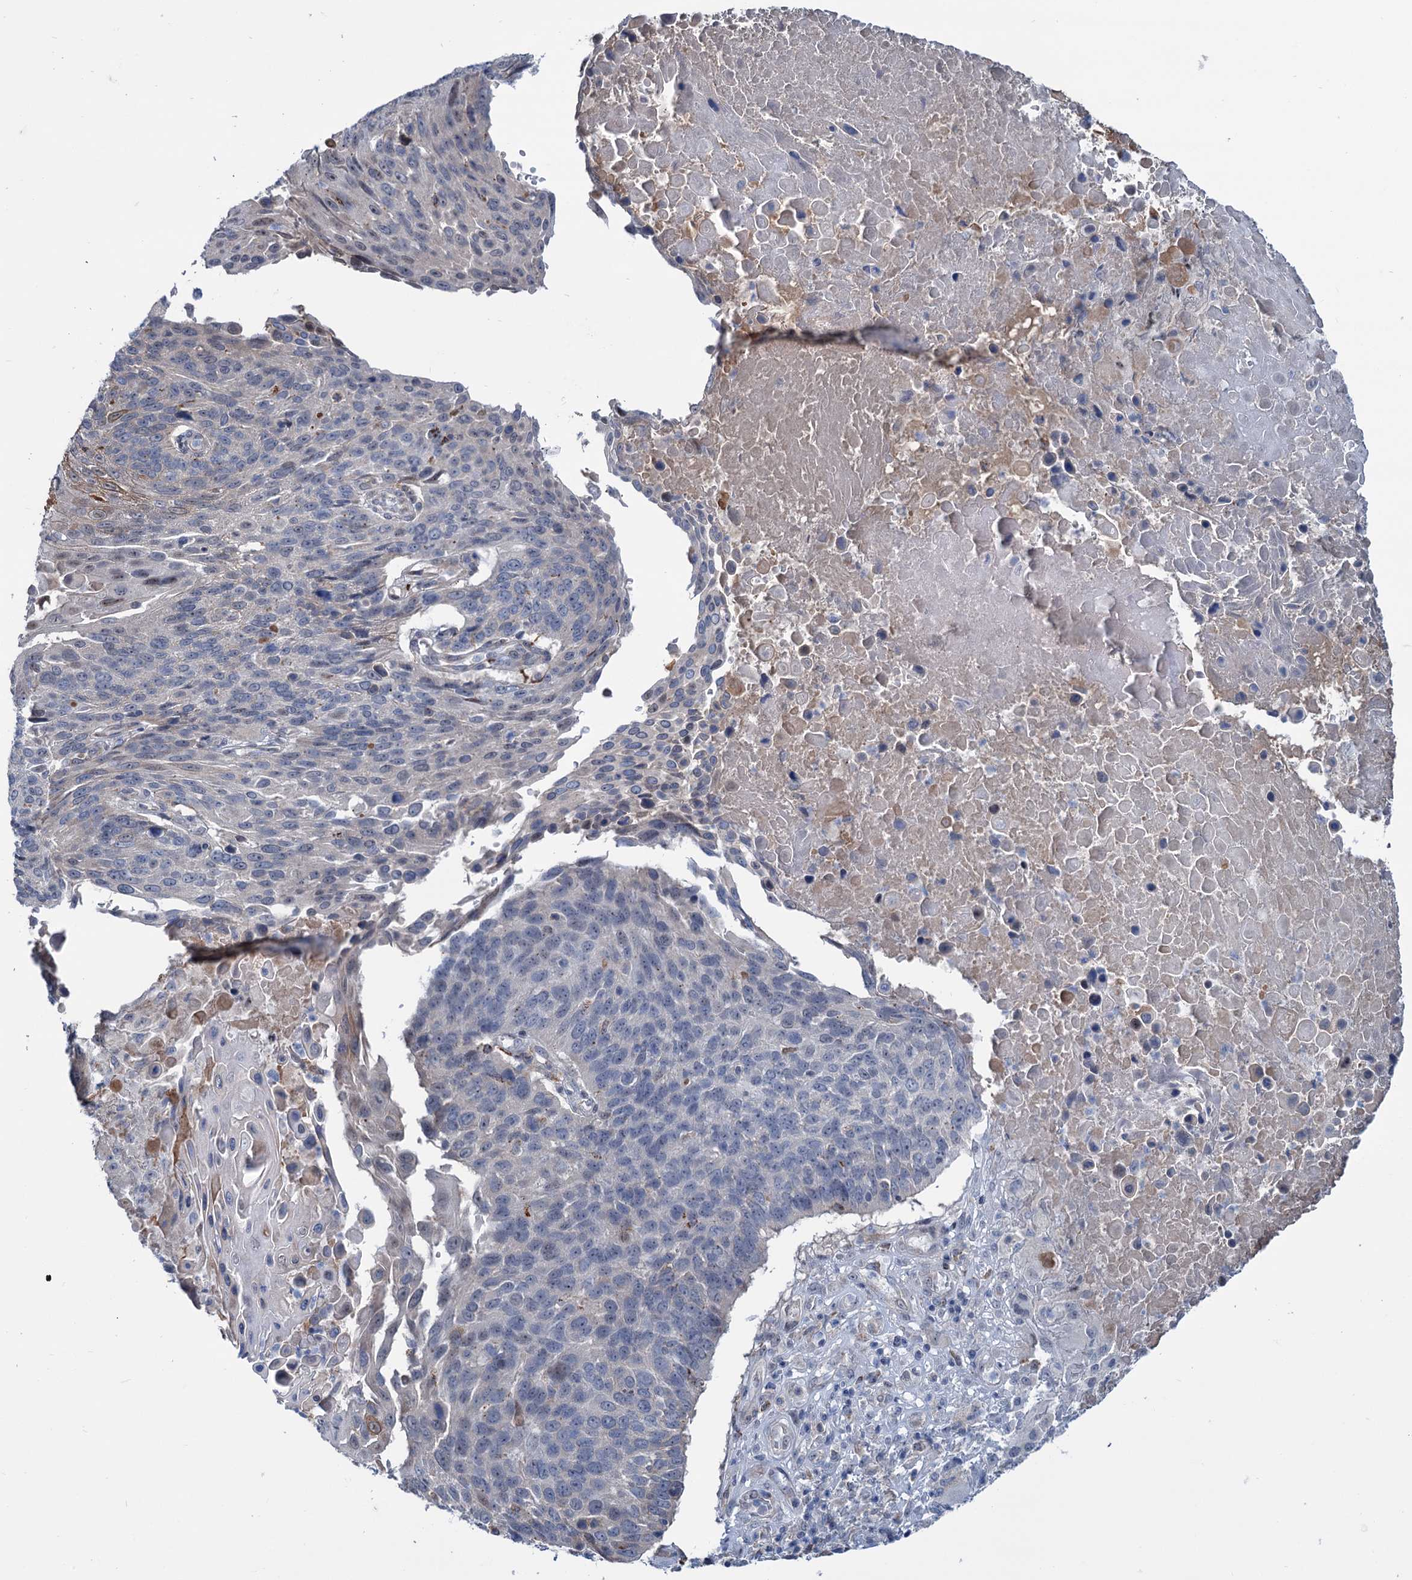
{"staining": {"intensity": "negative", "quantity": "none", "location": "none"}, "tissue": "lung cancer", "cell_type": "Tumor cells", "image_type": "cancer", "snomed": [{"axis": "morphology", "description": "Squamous cell carcinoma, NOS"}, {"axis": "topography", "description": "Lung"}], "caption": "Photomicrograph shows no protein expression in tumor cells of squamous cell carcinoma (lung) tissue.", "gene": "LPIN1", "patient": {"sex": "male", "age": 66}}